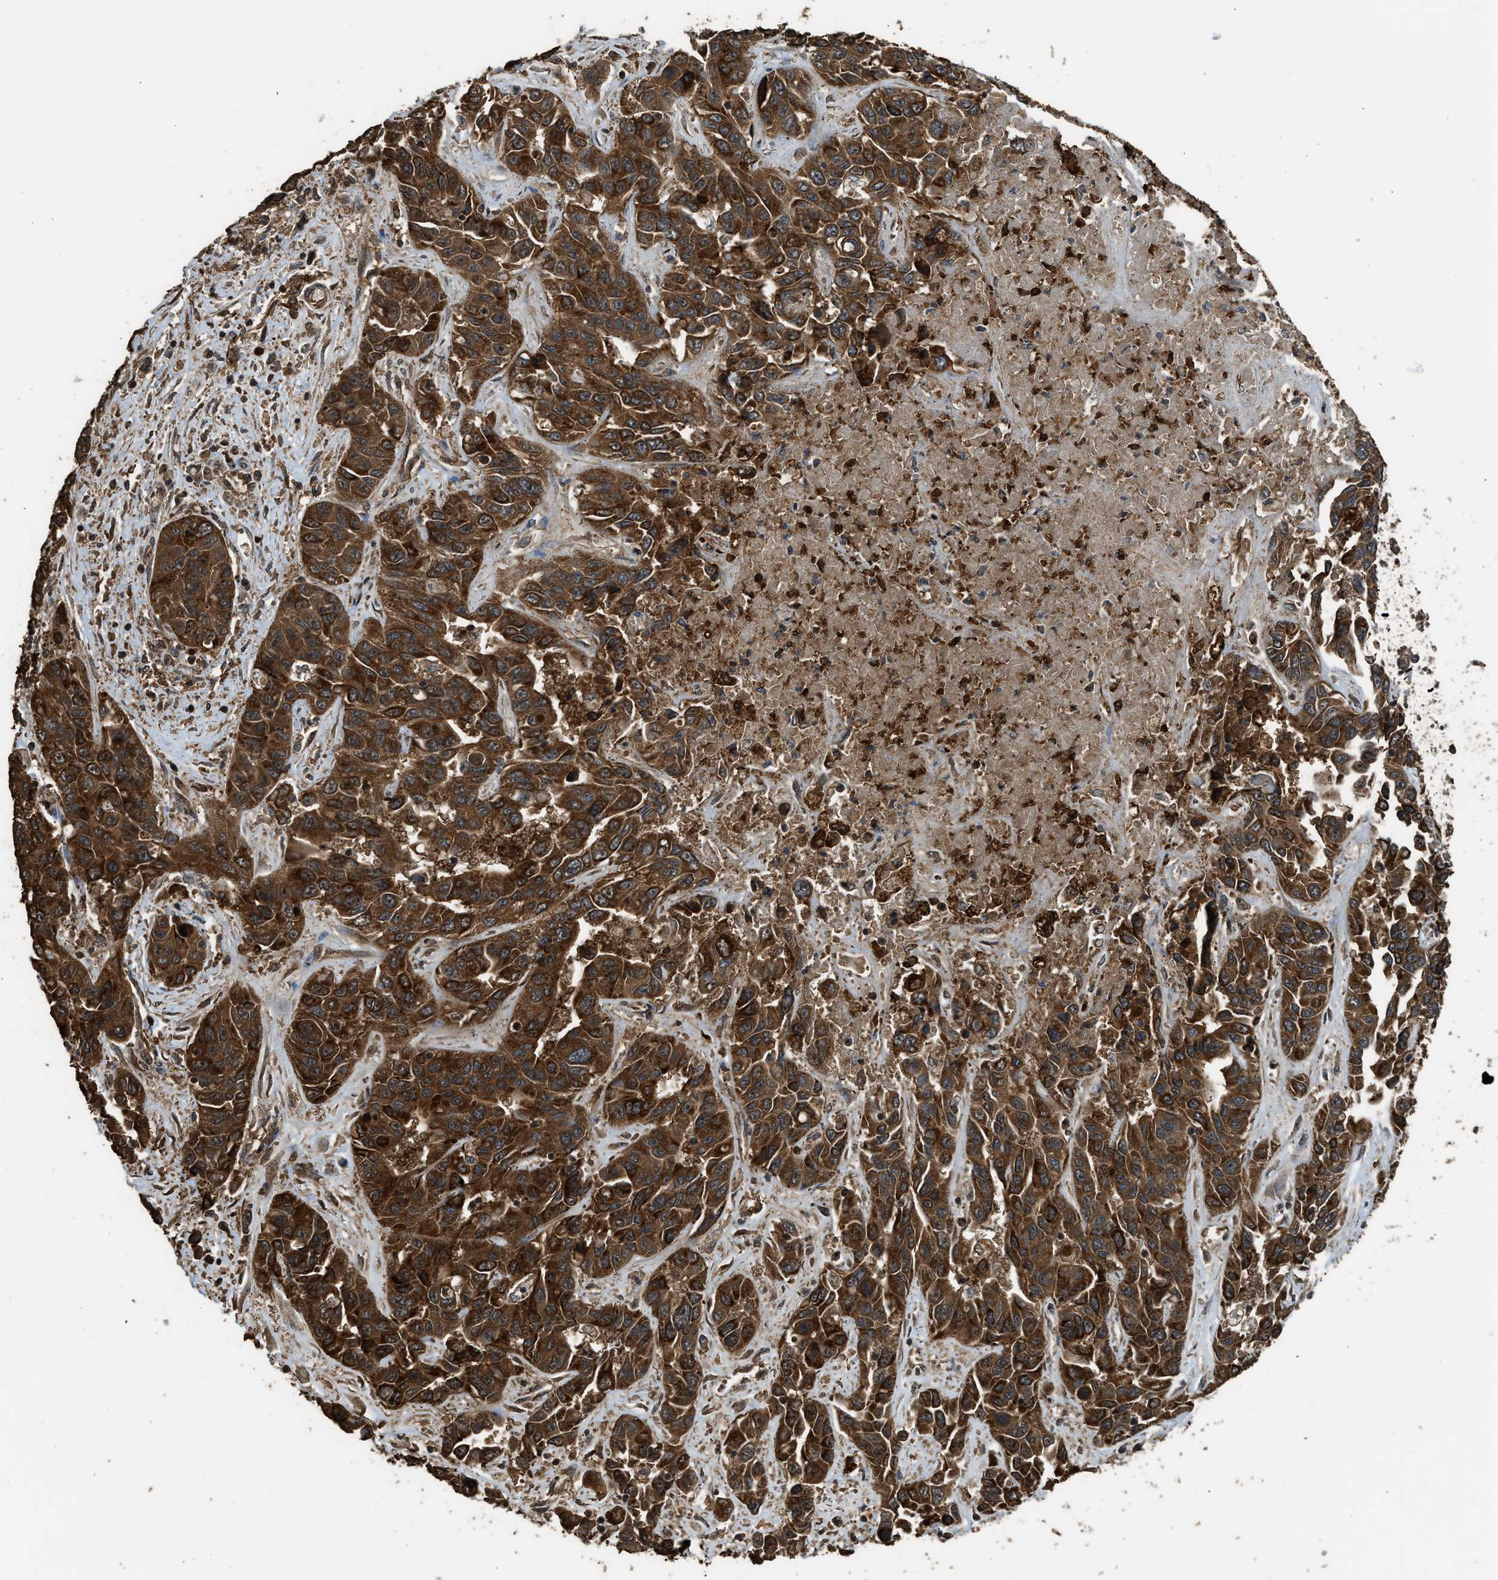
{"staining": {"intensity": "strong", "quantity": ">75%", "location": "cytoplasmic/membranous"}, "tissue": "liver cancer", "cell_type": "Tumor cells", "image_type": "cancer", "snomed": [{"axis": "morphology", "description": "Cholangiocarcinoma"}, {"axis": "topography", "description": "Liver"}], "caption": "This histopathology image reveals liver cholangiocarcinoma stained with immunohistochemistry to label a protein in brown. The cytoplasmic/membranous of tumor cells show strong positivity for the protein. Nuclei are counter-stained blue.", "gene": "MYBL2", "patient": {"sex": "female", "age": 52}}